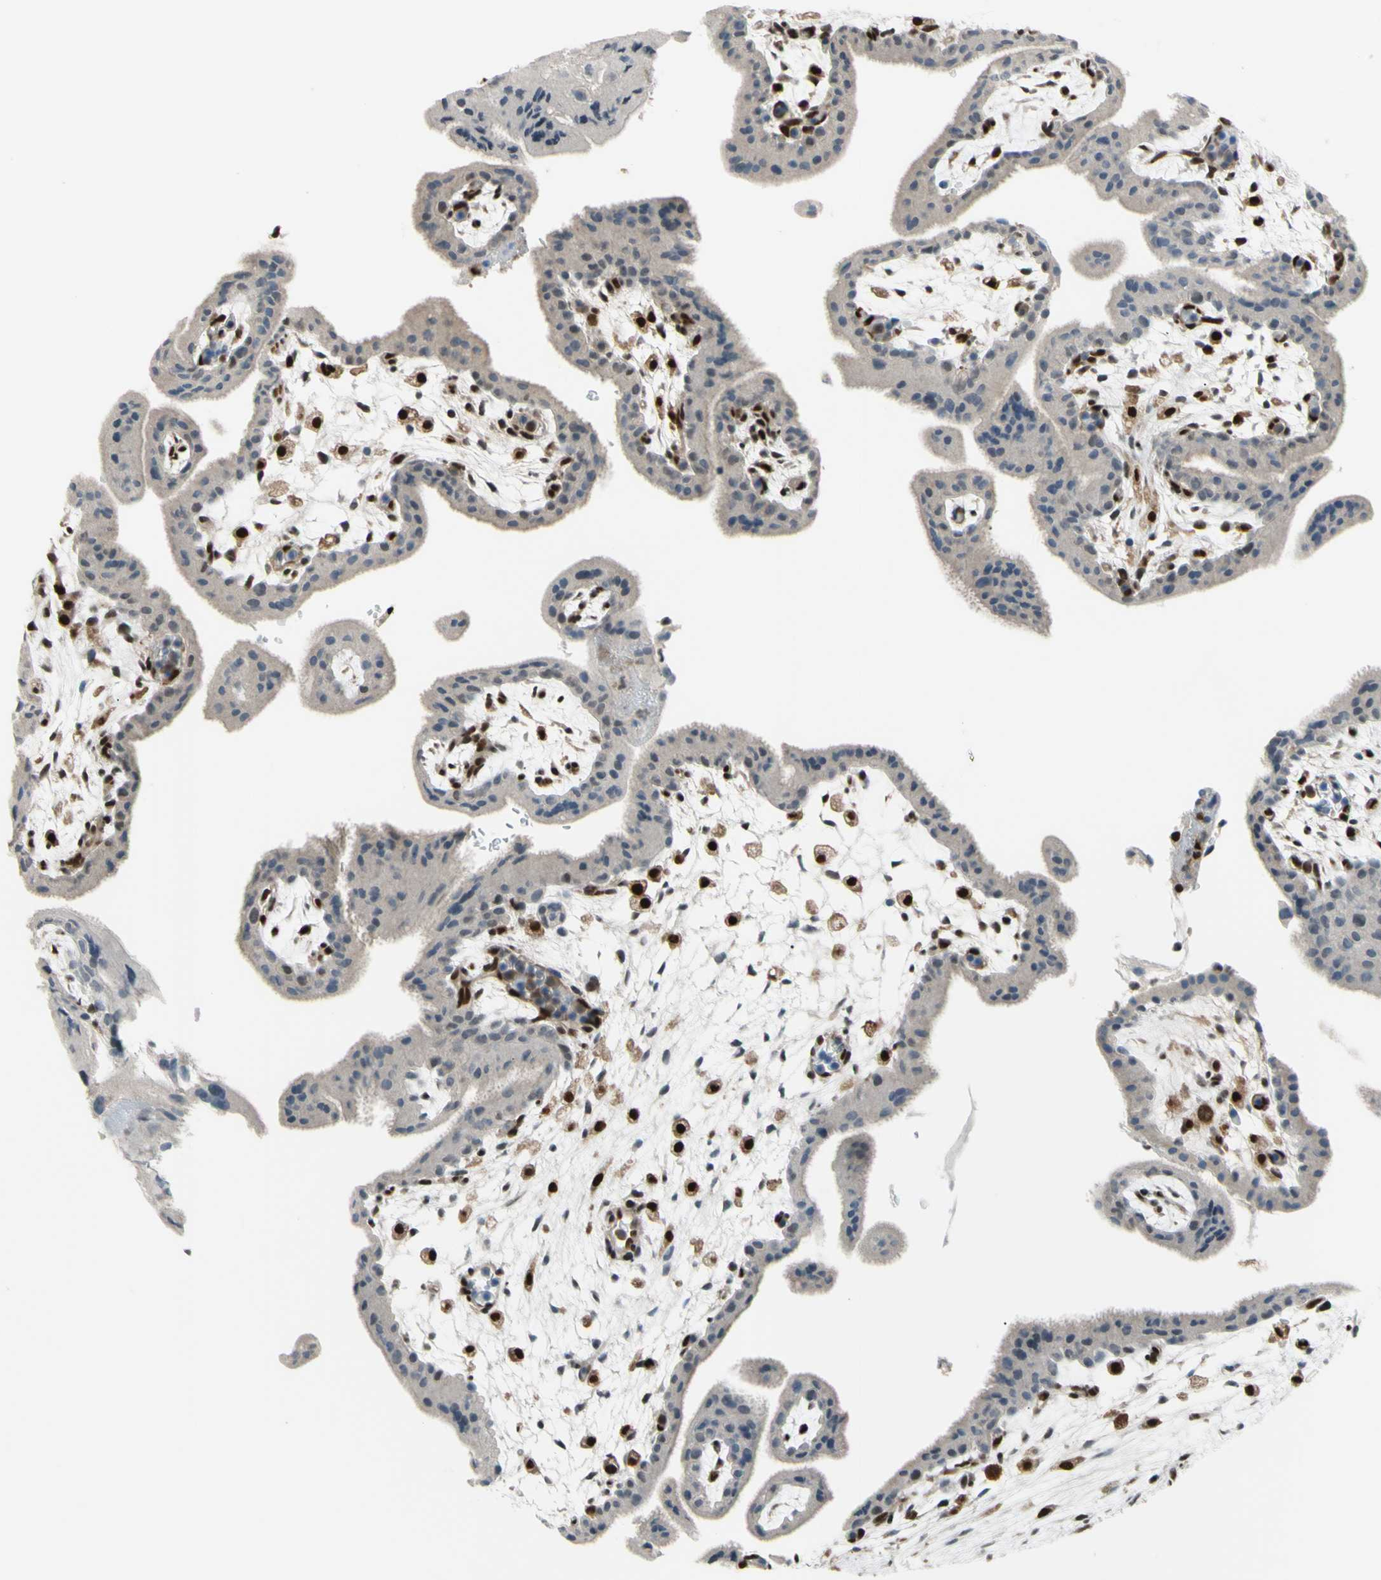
{"staining": {"intensity": "negative", "quantity": "none", "location": "none"}, "tissue": "placenta", "cell_type": "Trophoblastic cells", "image_type": "normal", "snomed": [{"axis": "morphology", "description": "Normal tissue, NOS"}, {"axis": "topography", "description": "Placenta"}], "caption": "This micrograph is of unremarkable placenta stained with IHC to label a protein in brown with the nuclei are counter-stained blue. There is no expression in trophoblastic cells. Brightfield microscopy of immunohistochemistry (IHC) stained with DAB (brown) and hematoxylin (blue), captured at high magnification.", "gene": "FKBP5", "patient": {"sex": "female", "age": 35}}